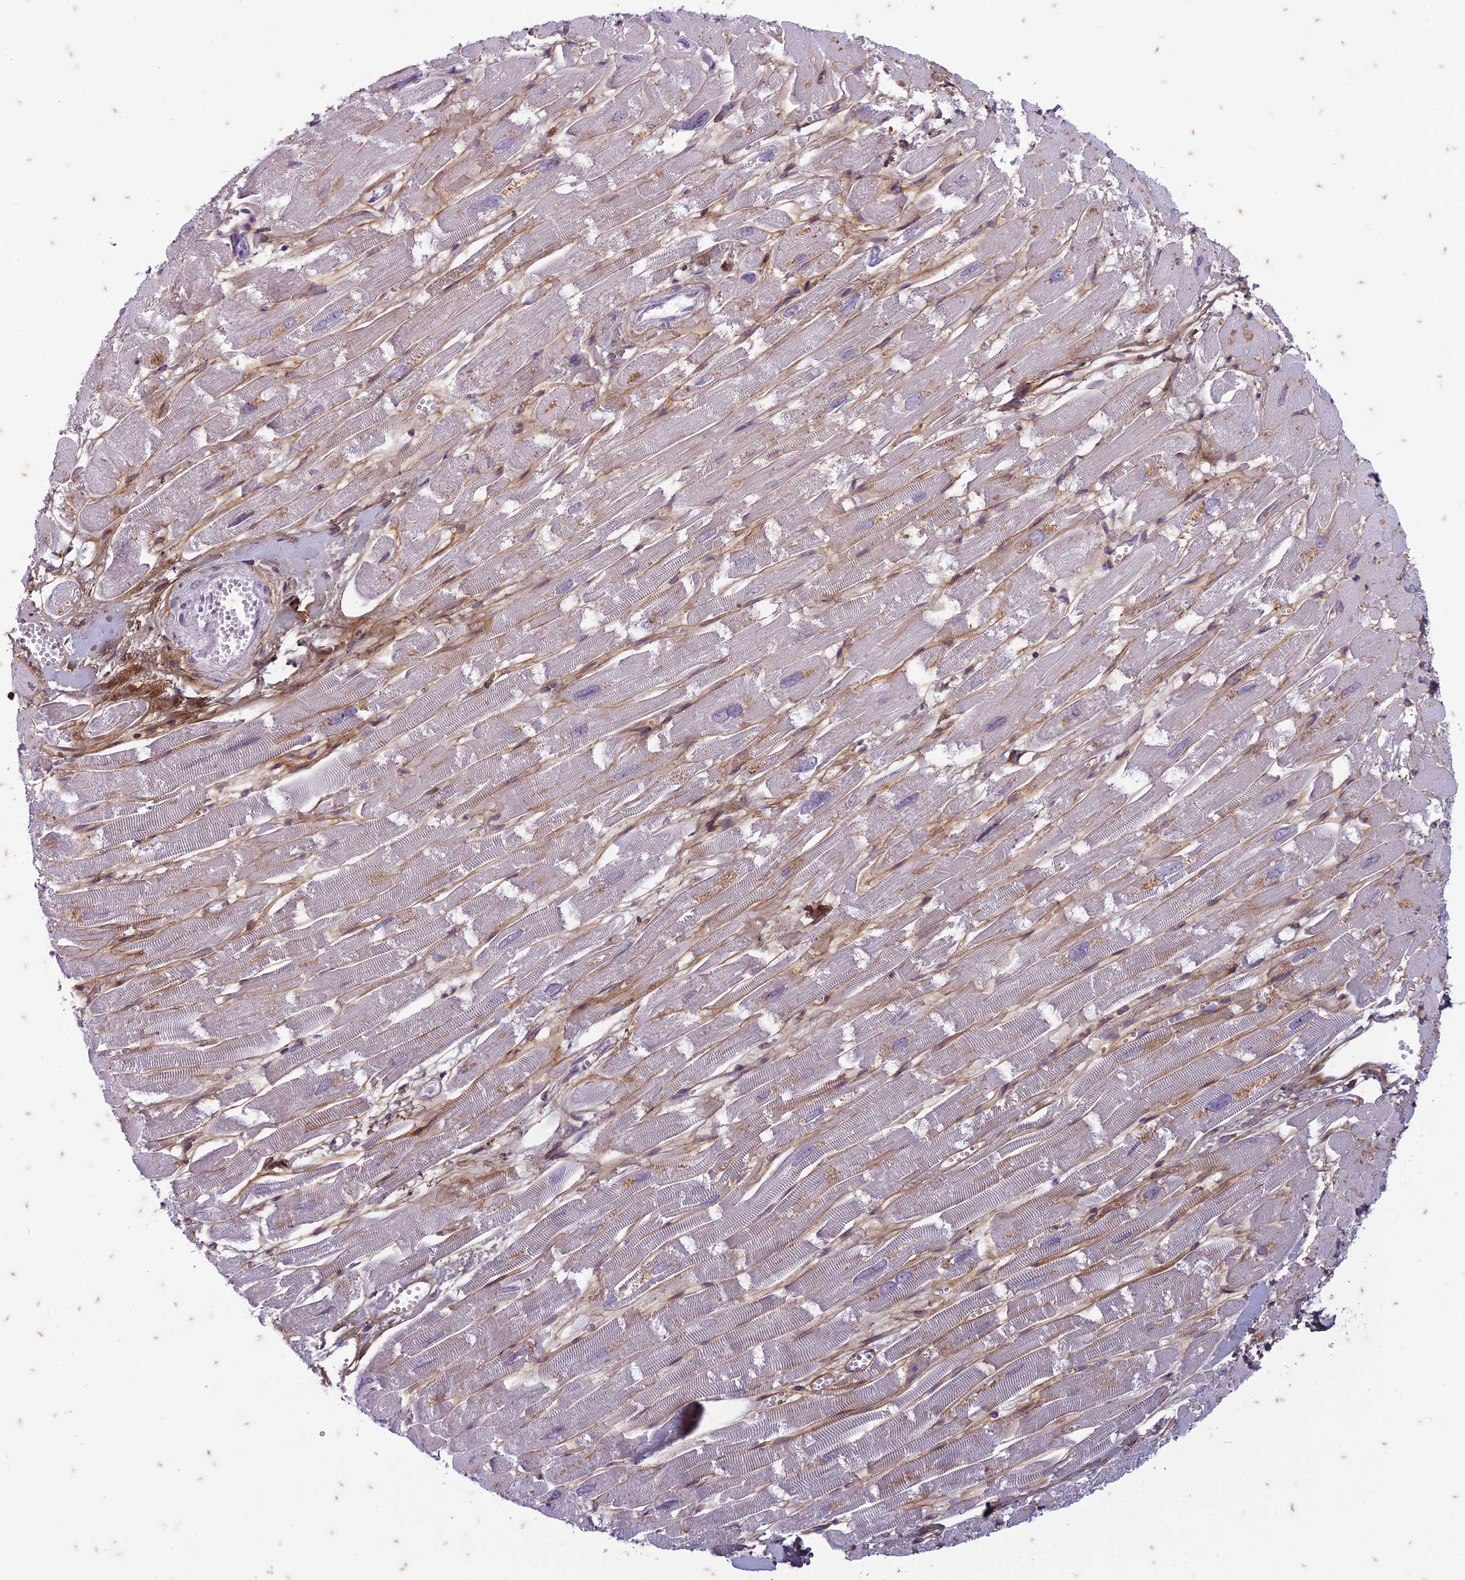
{"staining": {"intensity": "weak", "quantity": "<25%", "location": "nuclear"}, "tissue": "heart muscle", "cell_type": "Cardiomyocytes", "image_type": "normal", "snomed": [{"axis": "morphology", "description": "Normal tissue, NOS"}, {"axis": "topography", "description": "Heart"}], "caption": "This is an IHC image of unremarkable heart muscle. There is no positivity in cardiomyocytes.", "gene": "PABPN1L", "patient": {"sex": "male", "age": 54}}